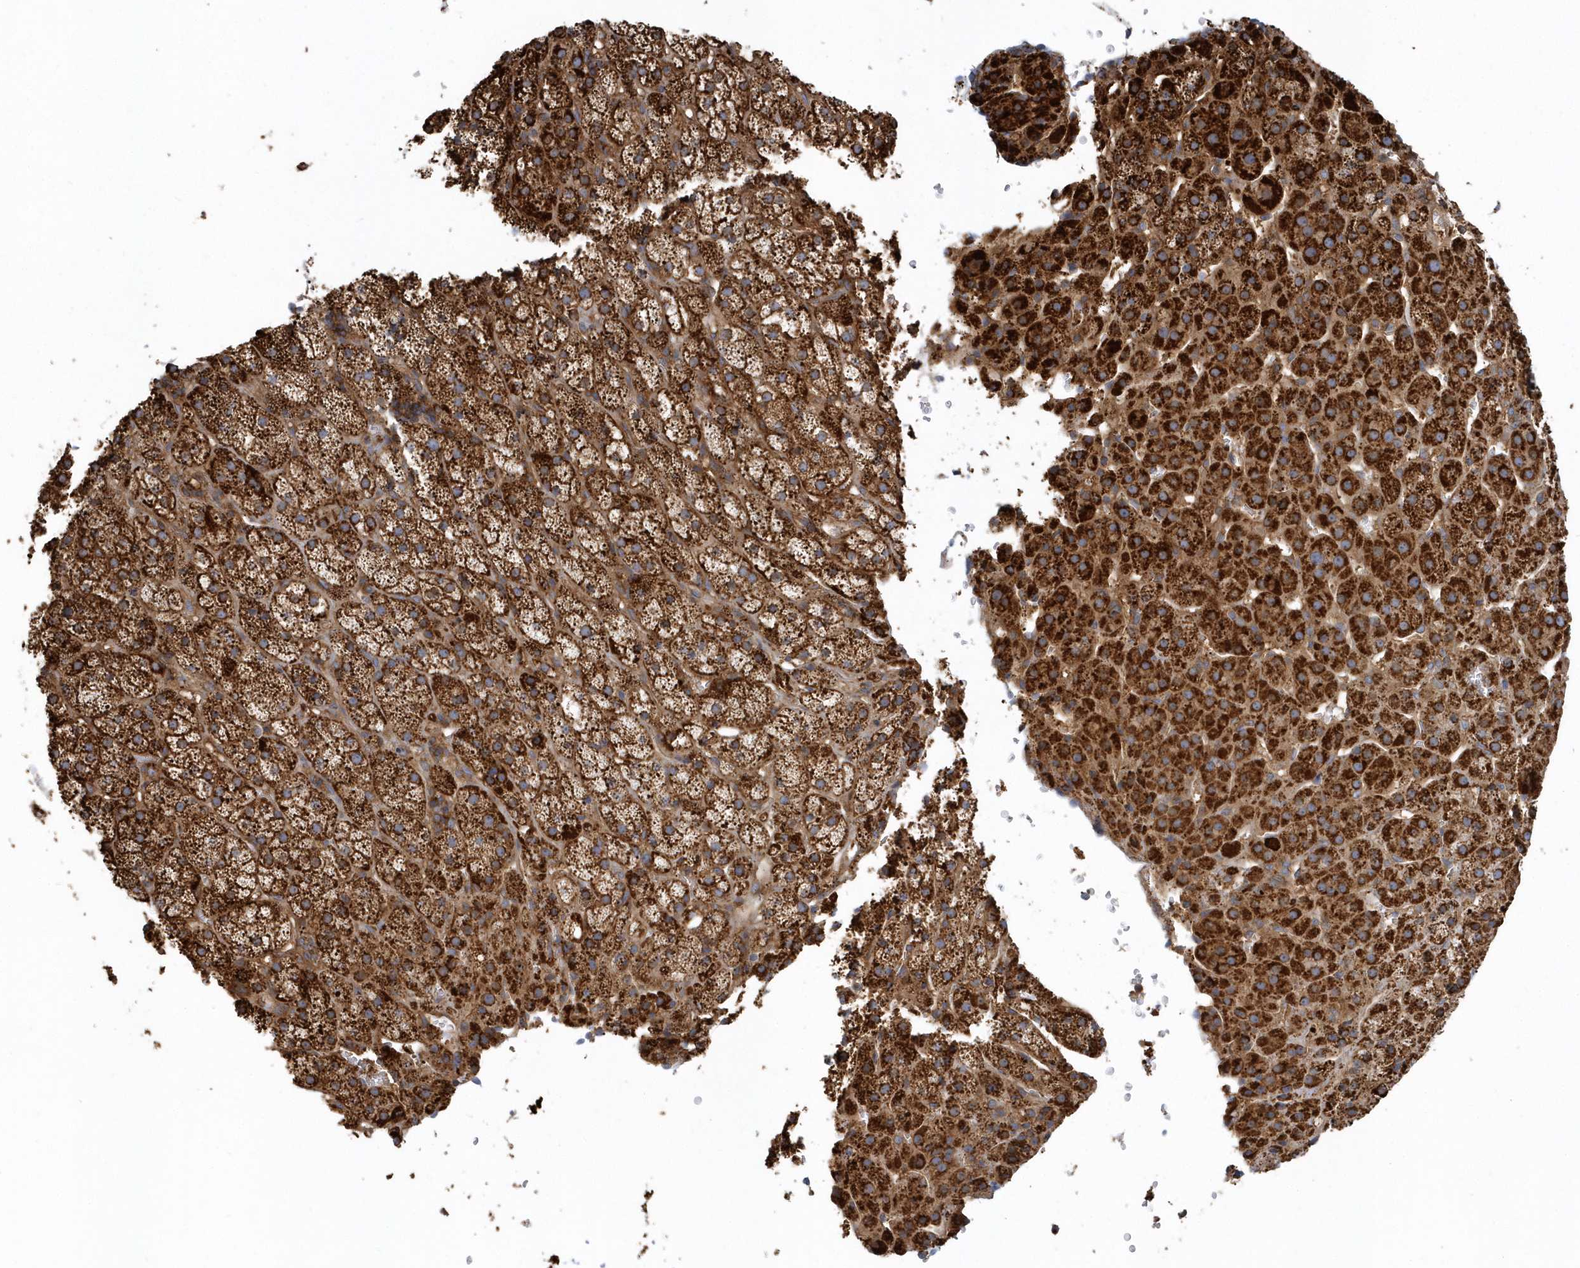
{"staining": {"intensity": "strong", "quantity": ">75%", "location": "cytoplasmic/membranous"}, "tissue": "adrenal gland", "cell_type": "Glandular cells", "image_type": "normal", "snomed": [{"axis": "morphology", "description": "Normal tissue, NOS"}, {"axis": "topography", "description": "Adrenal gland"}], "caption": "Immunohistochemical staining of benign adrenal gland displays strong cytoplasmic/membranous protein expression in about >75% of glandular cells.", "gene": "TRAIP", "patient": {"sex": "female", "age": 57}}